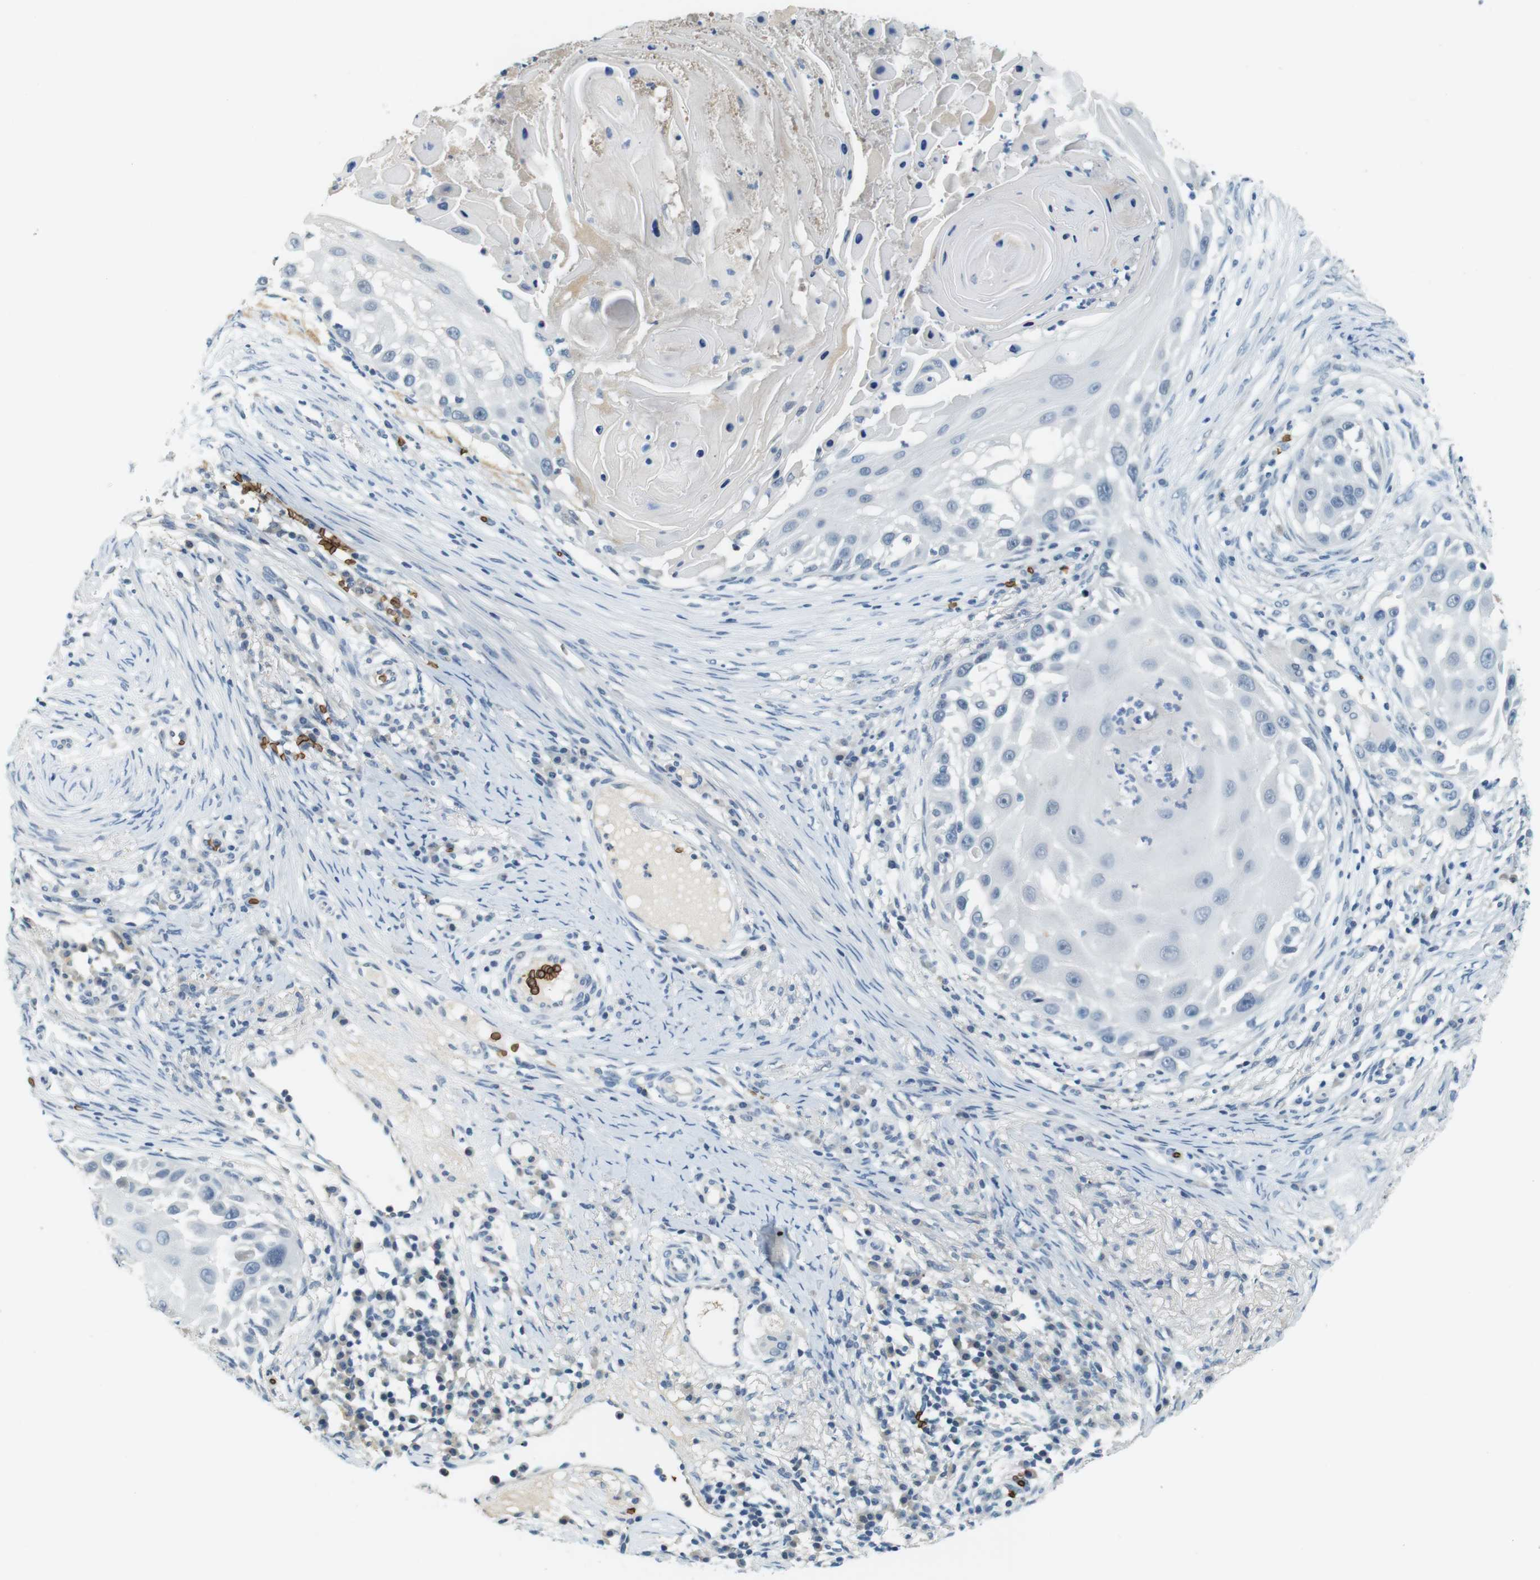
{"staining": {"intensity": "negative", "quantity": "none", "location": "none"}, "tissue": "skin cancer", "cell_type": "Tumor cells", "image_type": "cancer", "snomed": [{"axis": "morphology", "description": "Squamous cell carcinoma, NOS"}, {"axis": "topography", "description": "Skin"}], "caption": "Skin cancer (squamous cell carcinoma) stained for a protein using immunohistochemistry shows no staining tumor cells.", "gene": "SLC4A1", "patient": {"sex": "female", "age": 44}}